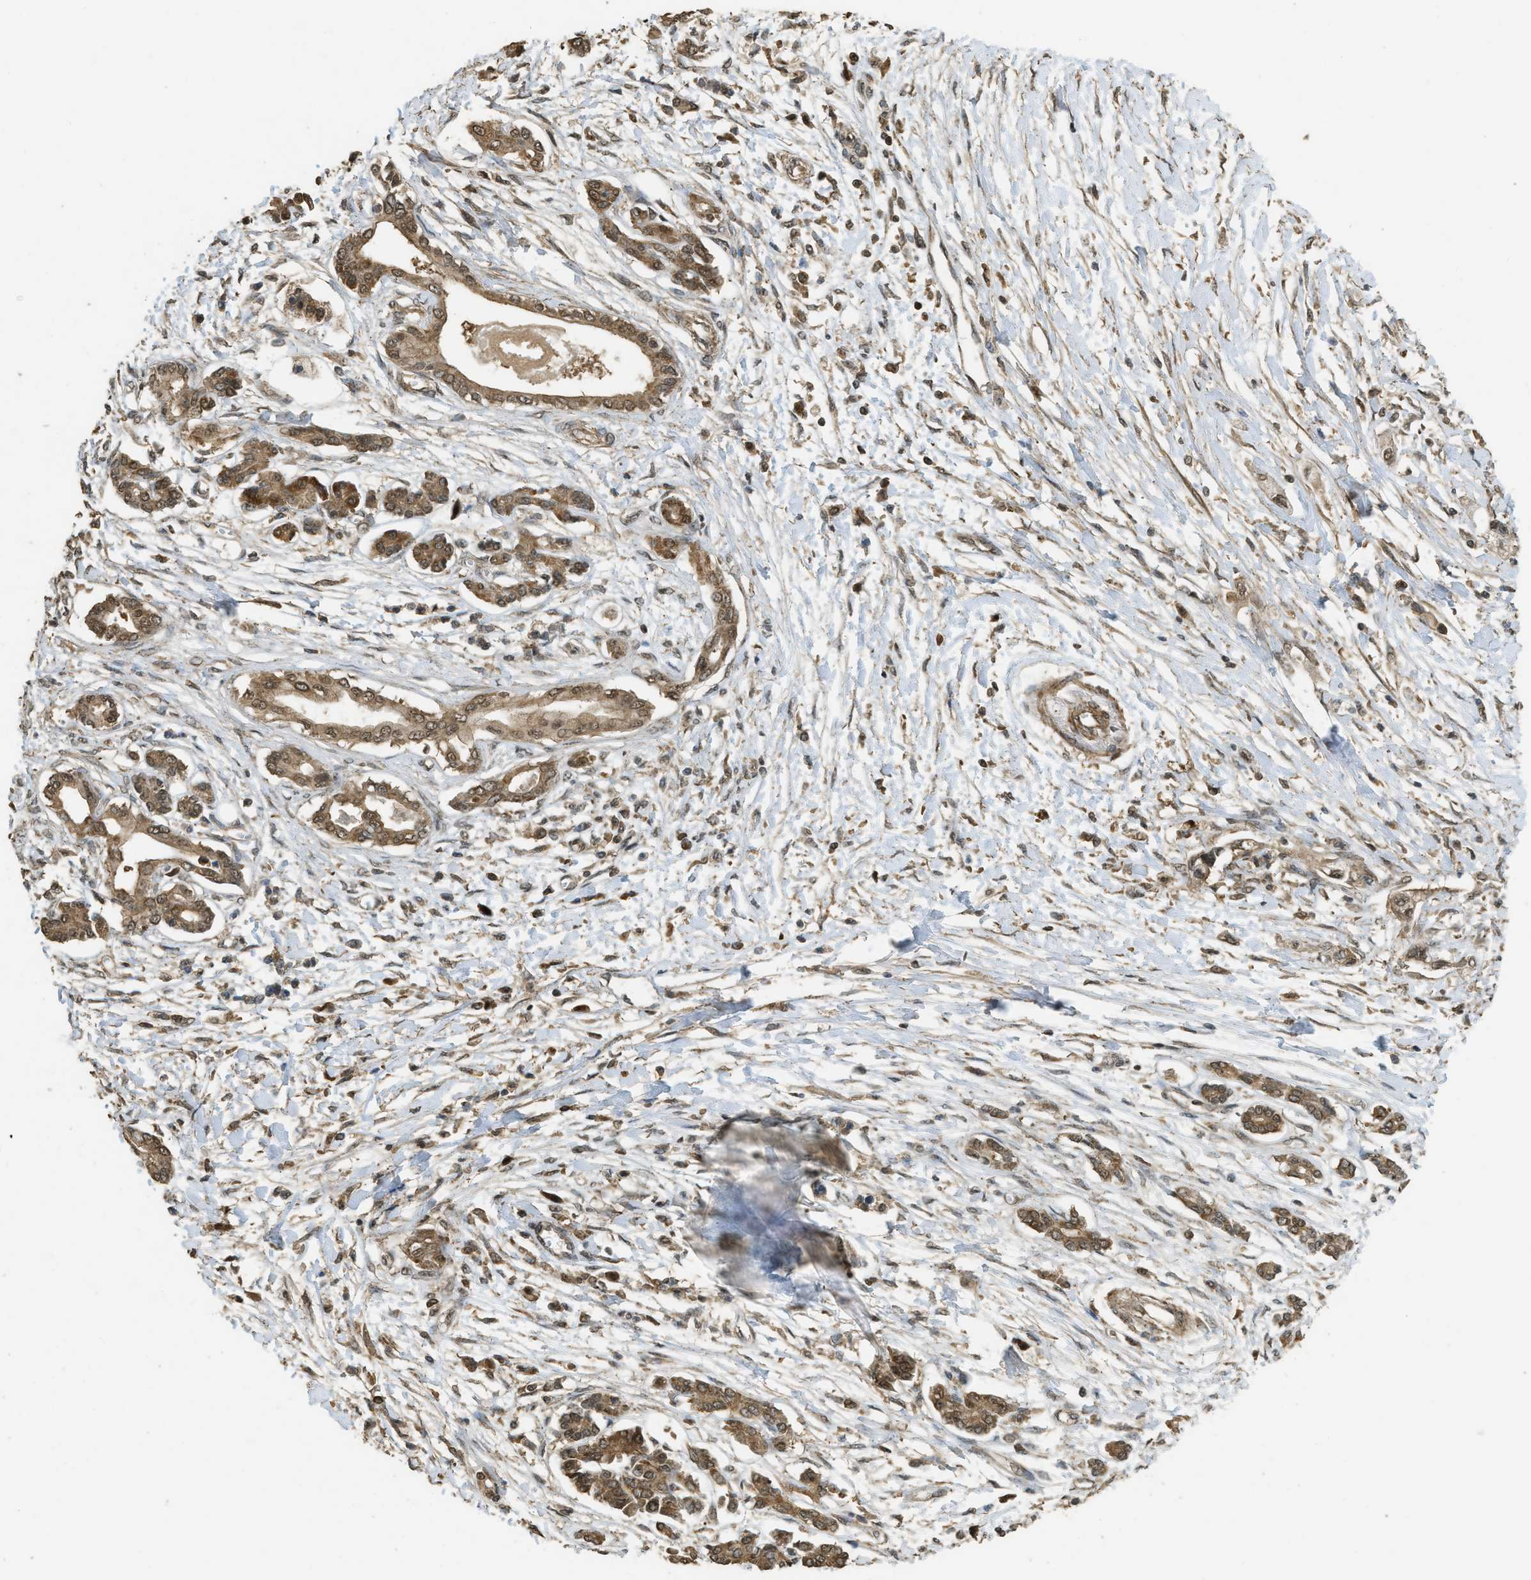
{"staining": {"intensity": "moderate", "quantity": ">75%", "location": "cytoplasmic/membranous,nuclear"}, "tissue": "pancreatic cancer", "cell_type": "Tumor cells", "image_type": "cancer", "snomed": [{"axis": "morphology", "description": "Adenocarcinoma, NOS"}, {"axis": "topography", "description": "Pancreas"}], "caption": "Pancreatic adenocarcinoma tissue displays moderate cytoplasmic/membranous and nuclear positivity in about >75% of tumor cells", "gene": "CTPS1", "patient": {"sex": "male", "age": 56}}